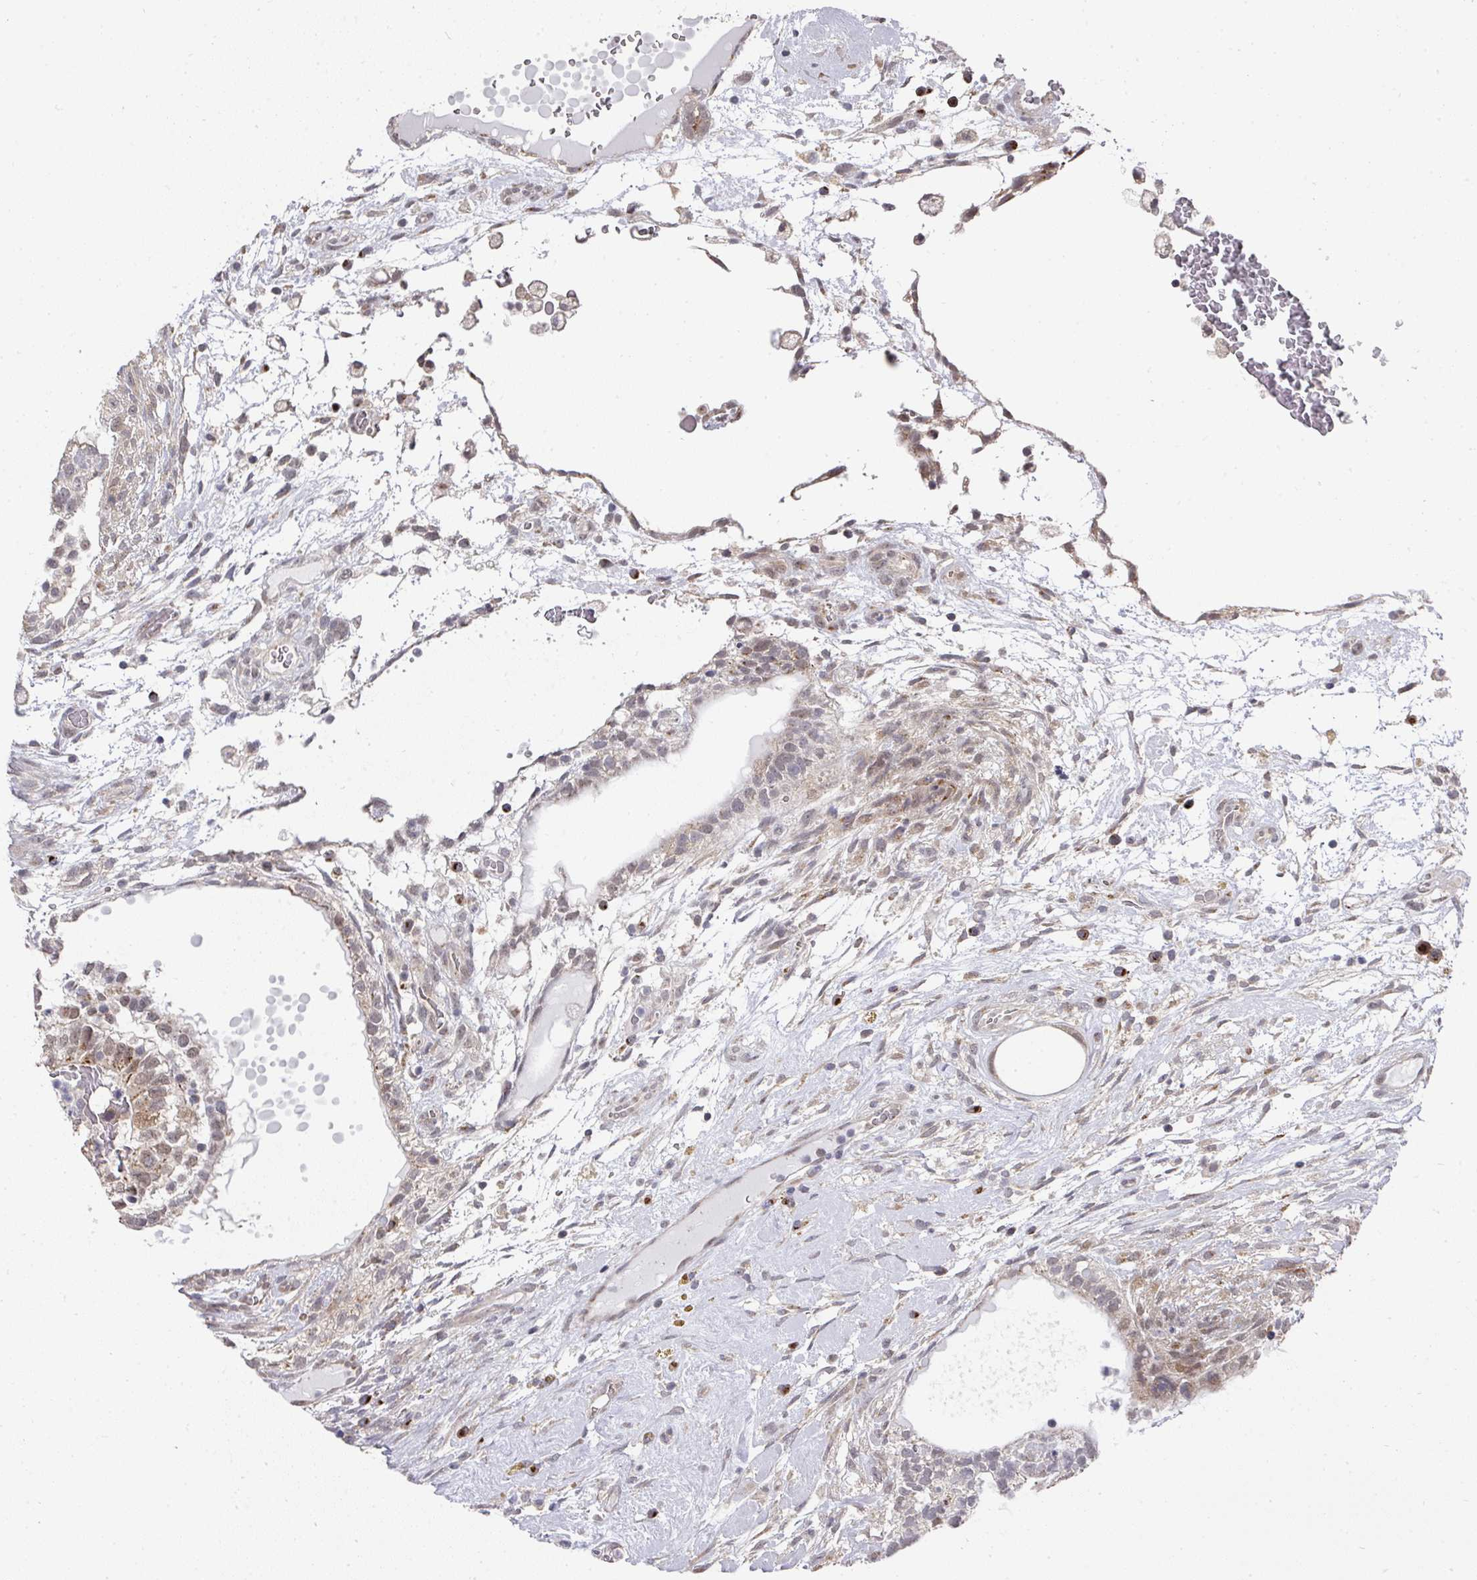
{"staining": {"intensity": "negative", "quantity": "none", "location": "none"}, "tissue": "testis cancer", "cell_type": "Tumor cells", "image_type": "cancer", "snomed": [{"axis": "morphology", "description": "Carcinoma, Embryonal, NOS"}, {"axis": "topography", "description": "Testis"}], "caption": "High magnification brightfield microscopy of testis cancer (embryonal carcinoma) stained with DAB (brown) and counterstained with hematoxylin (blue): tumor cells show no significant positivity.", "gene": "C18orf25", "patient": {"sex": "male", "age": 32}}